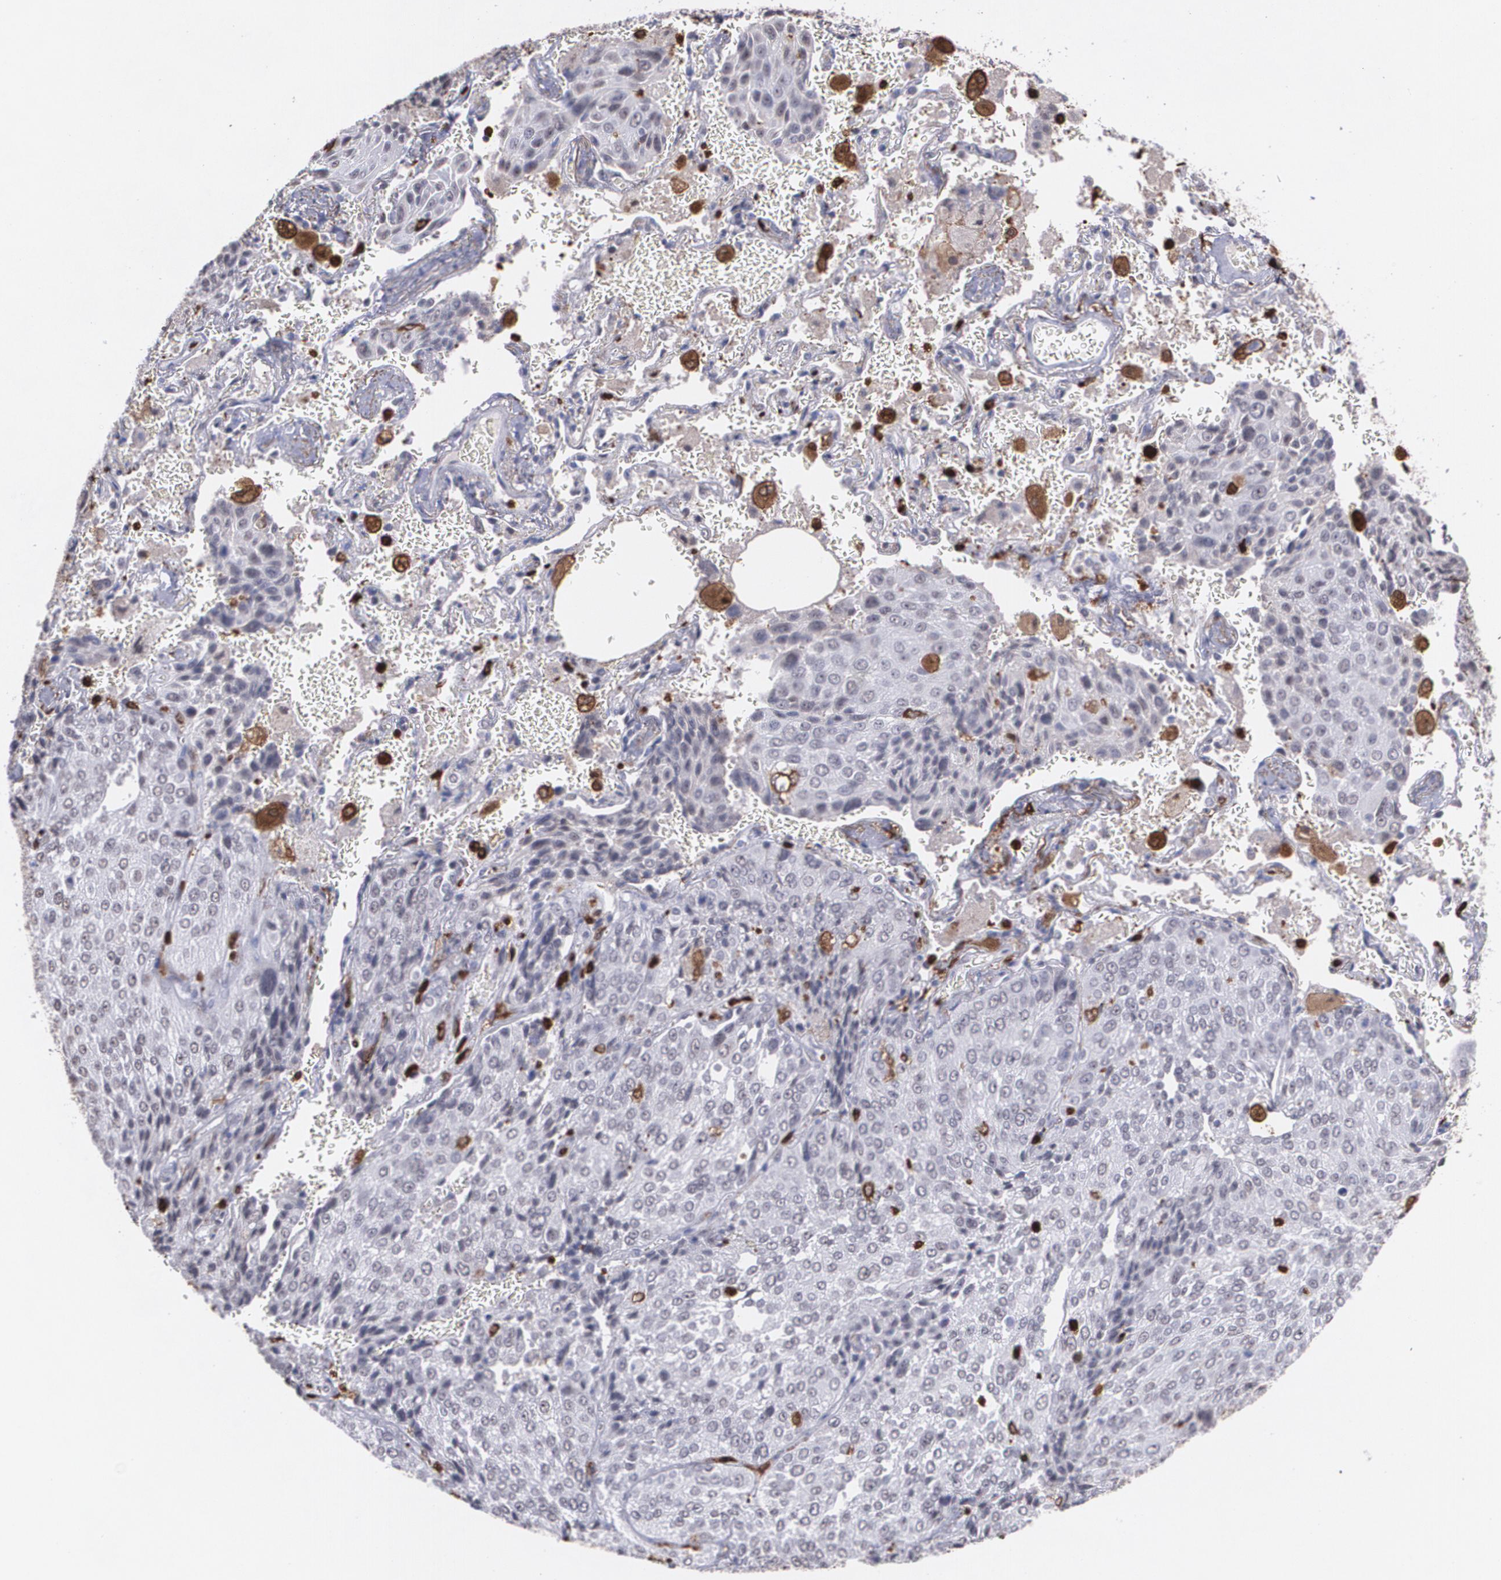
{"staining": {"intensity": "negative", "quantity": "none", "location": "none"}, "tissue": "lung cancer", "cell_type": "Tumor cells", "image_type": "cancer", "snomed": [{"axis": "morphology", "description": "Squamous cell carcinoma, NOS"}, {"axis": "topography", "description": "Lung"}], "caption": "A histopathology image of lung squamous cell carcinoma stained for a protein reveals no brown staining in tumor cells.", "gene": "NCF2", "patient": {"sex": "male", "age": 54}}